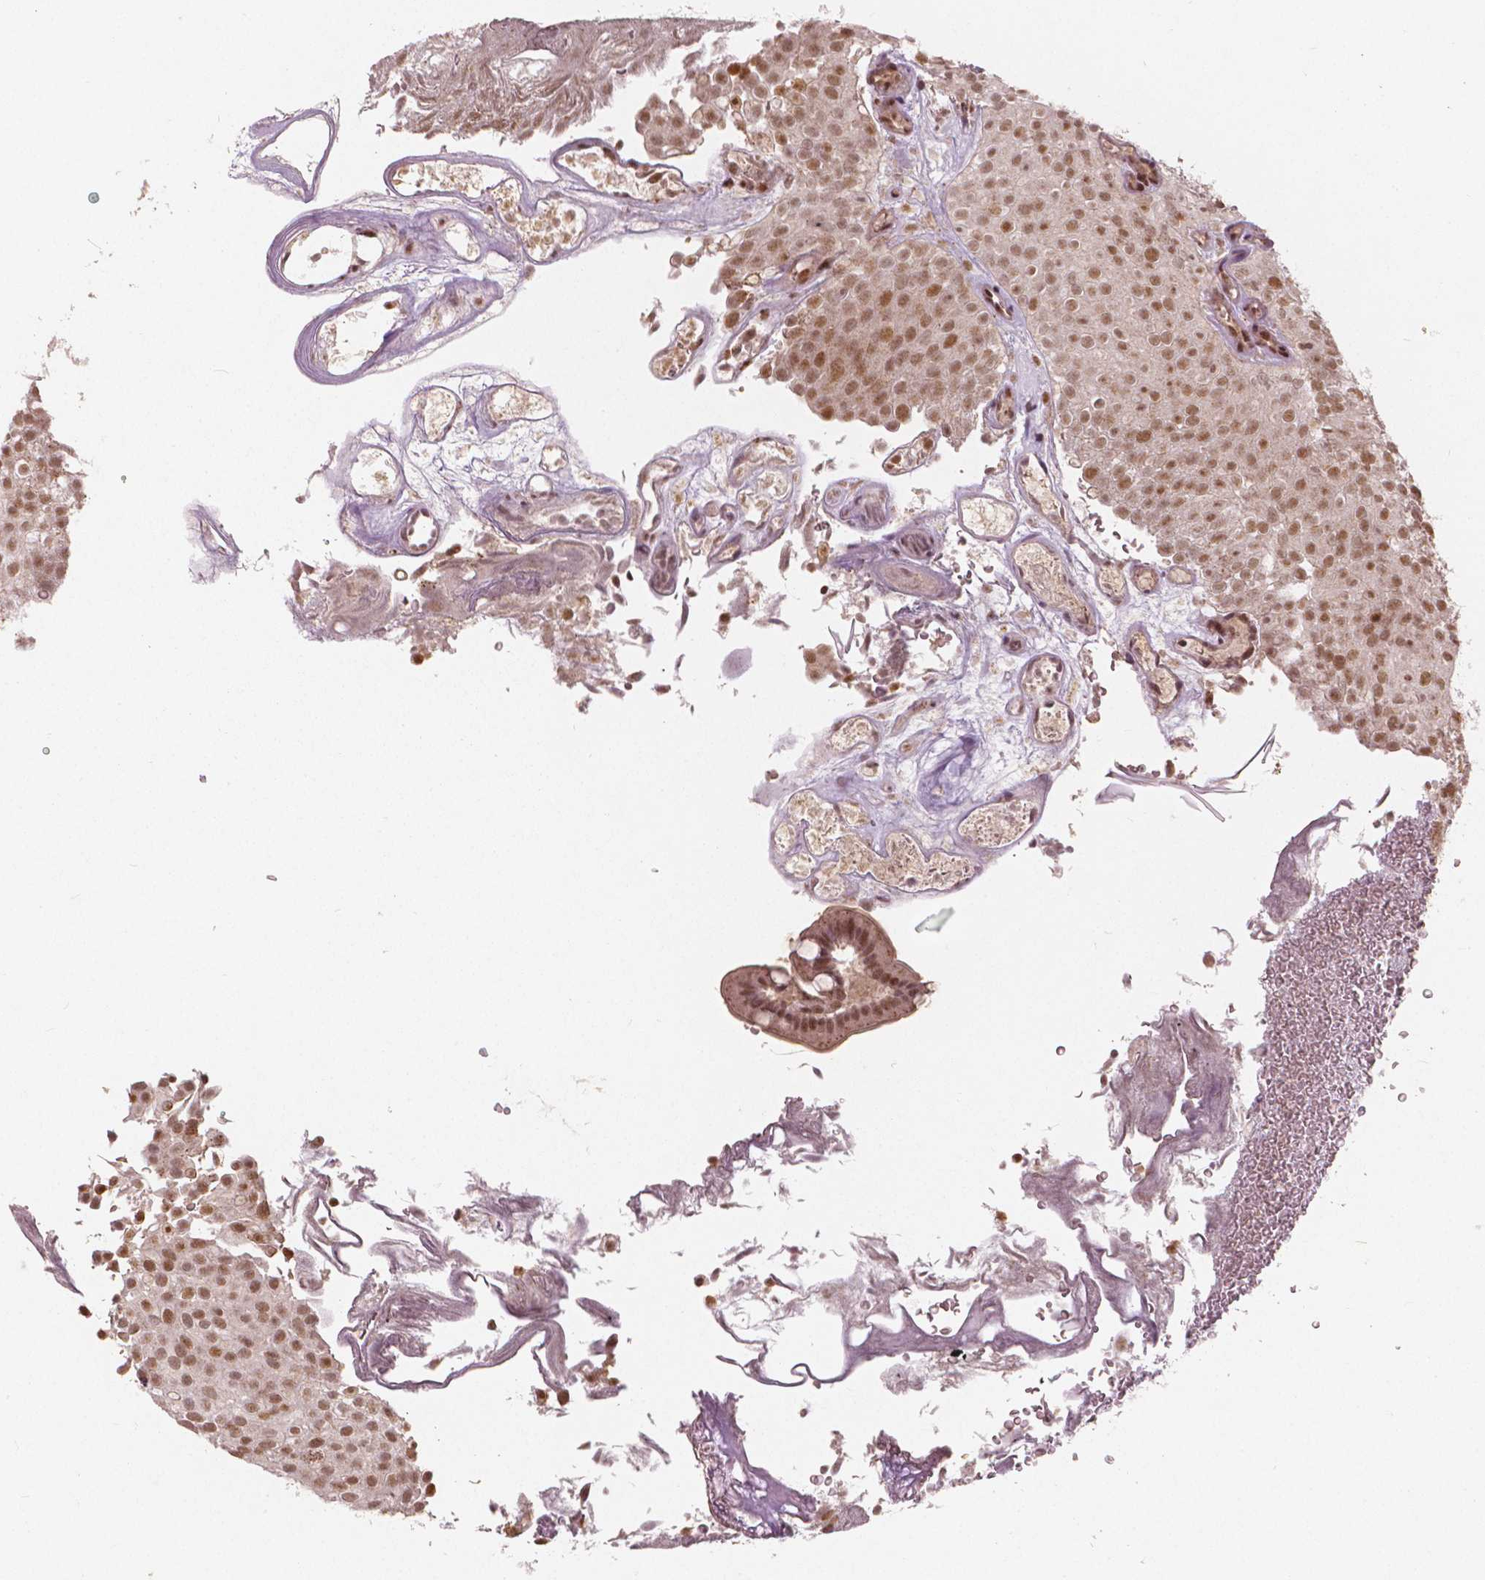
{"staining": {"intensity": "moderate", "quantity": ">75%", "location": "nuclear"}, "tissue": "urothelial cancer", "cell_type": "Tumor cells", "image_type": "cancer", "snomed": [{"axis": "morphology", "description": "Urothelial carcinoma, Low grade"}, {"axis": "topography", "description": "Urinary bladder"}], "caption": "Protein expression analysis of urothelial carcinoma (low-grade) shows moderate nuclear expression in approximately >75% of tumor cells.", "gene": "NSD2", "patient": {"sex": "male", "age": 78}}